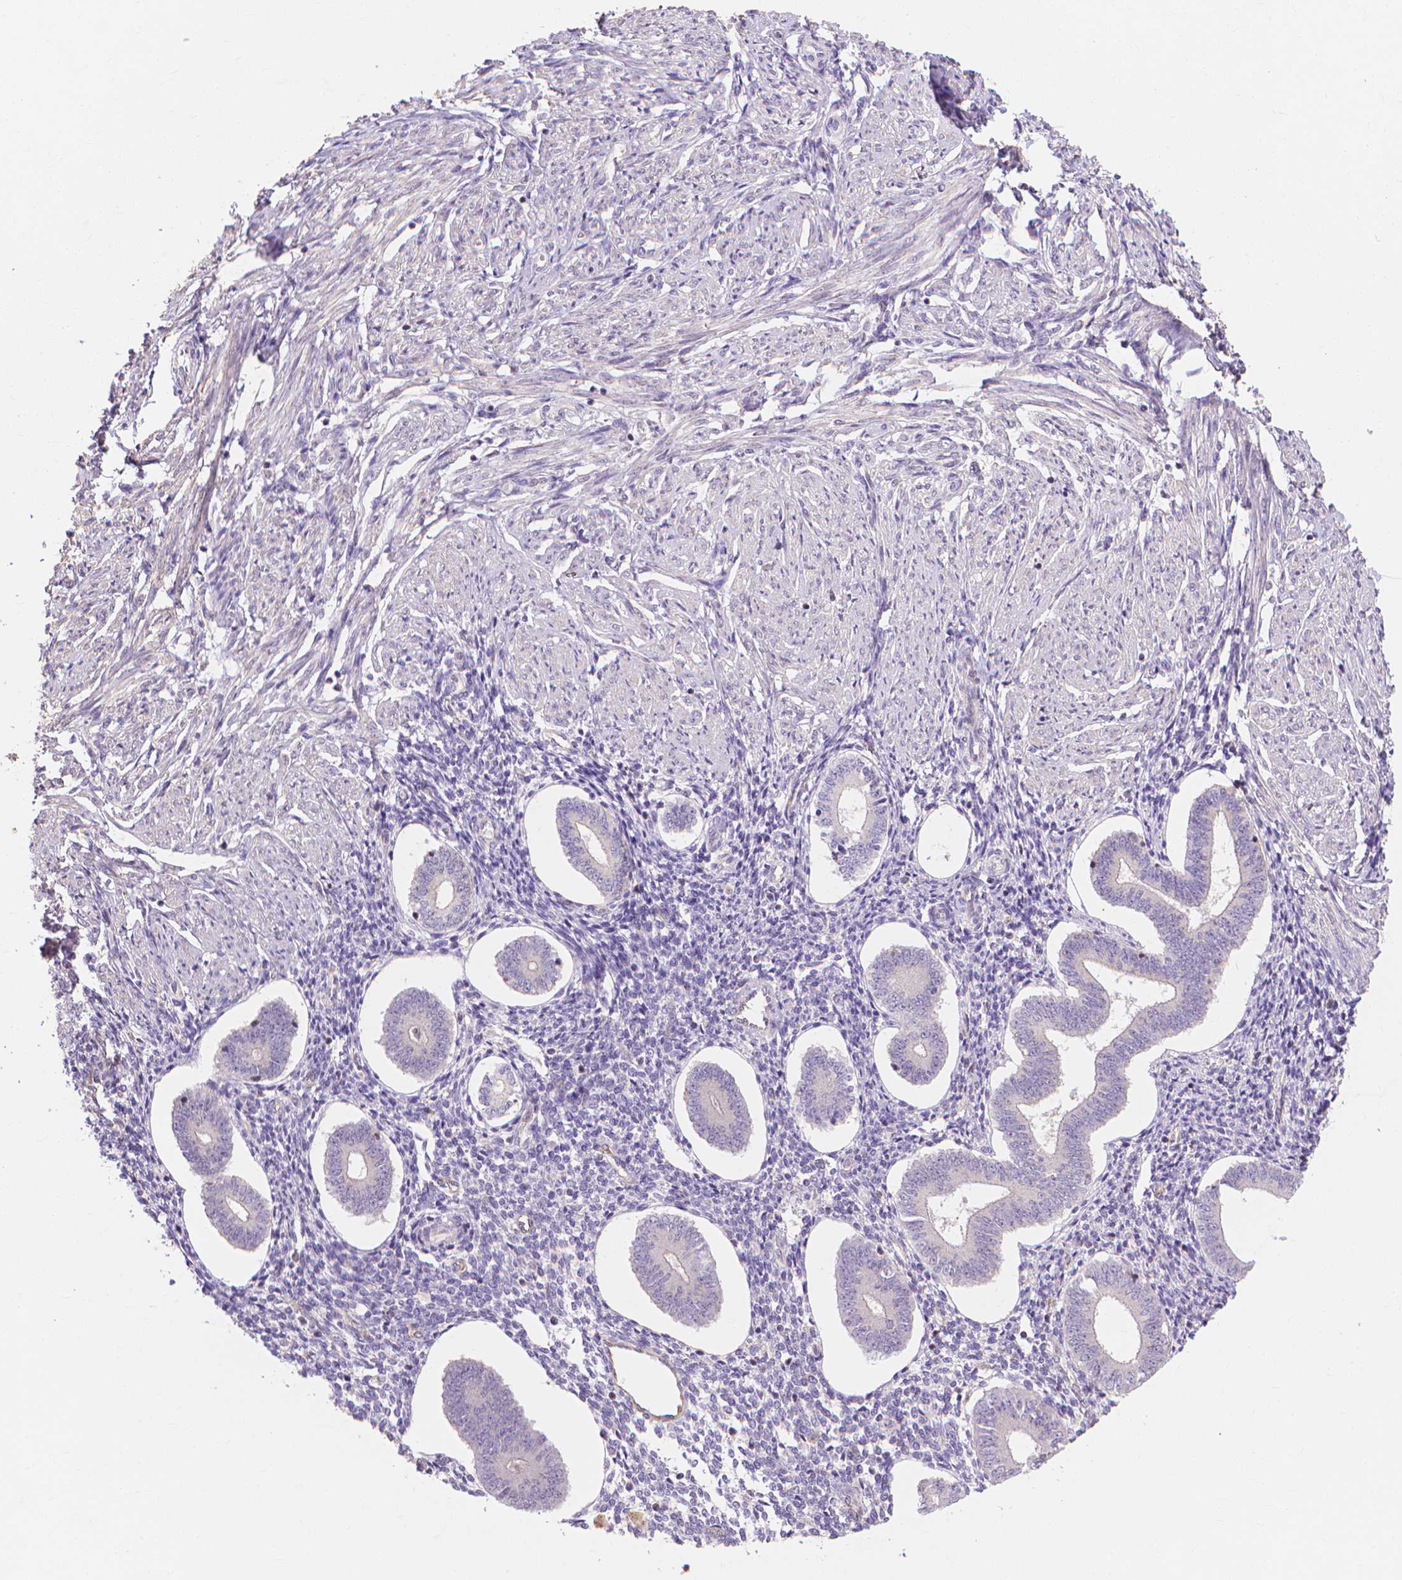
{"staining": {"intensity": "negative", "quantity": "none", "location": "none"}, "tissue": "endometrium", "cell_type": "Cells in endometrial stroma", "image_type": "normal", "snomed": [{"axis": "morphology", "description": "Normal tissue, NOS"}, {"axis": "topography", "description": "Endometrium"}], "caption": "An immunohistochemistry micrograph of unremarkable endometrium is shown. There is no staining in cells in endometrial stroma of endometrium. (DAB immunohistochemistry, high magnification).", "gene": "PRDM13", "patient": {"sex": "female", "age": 40}}